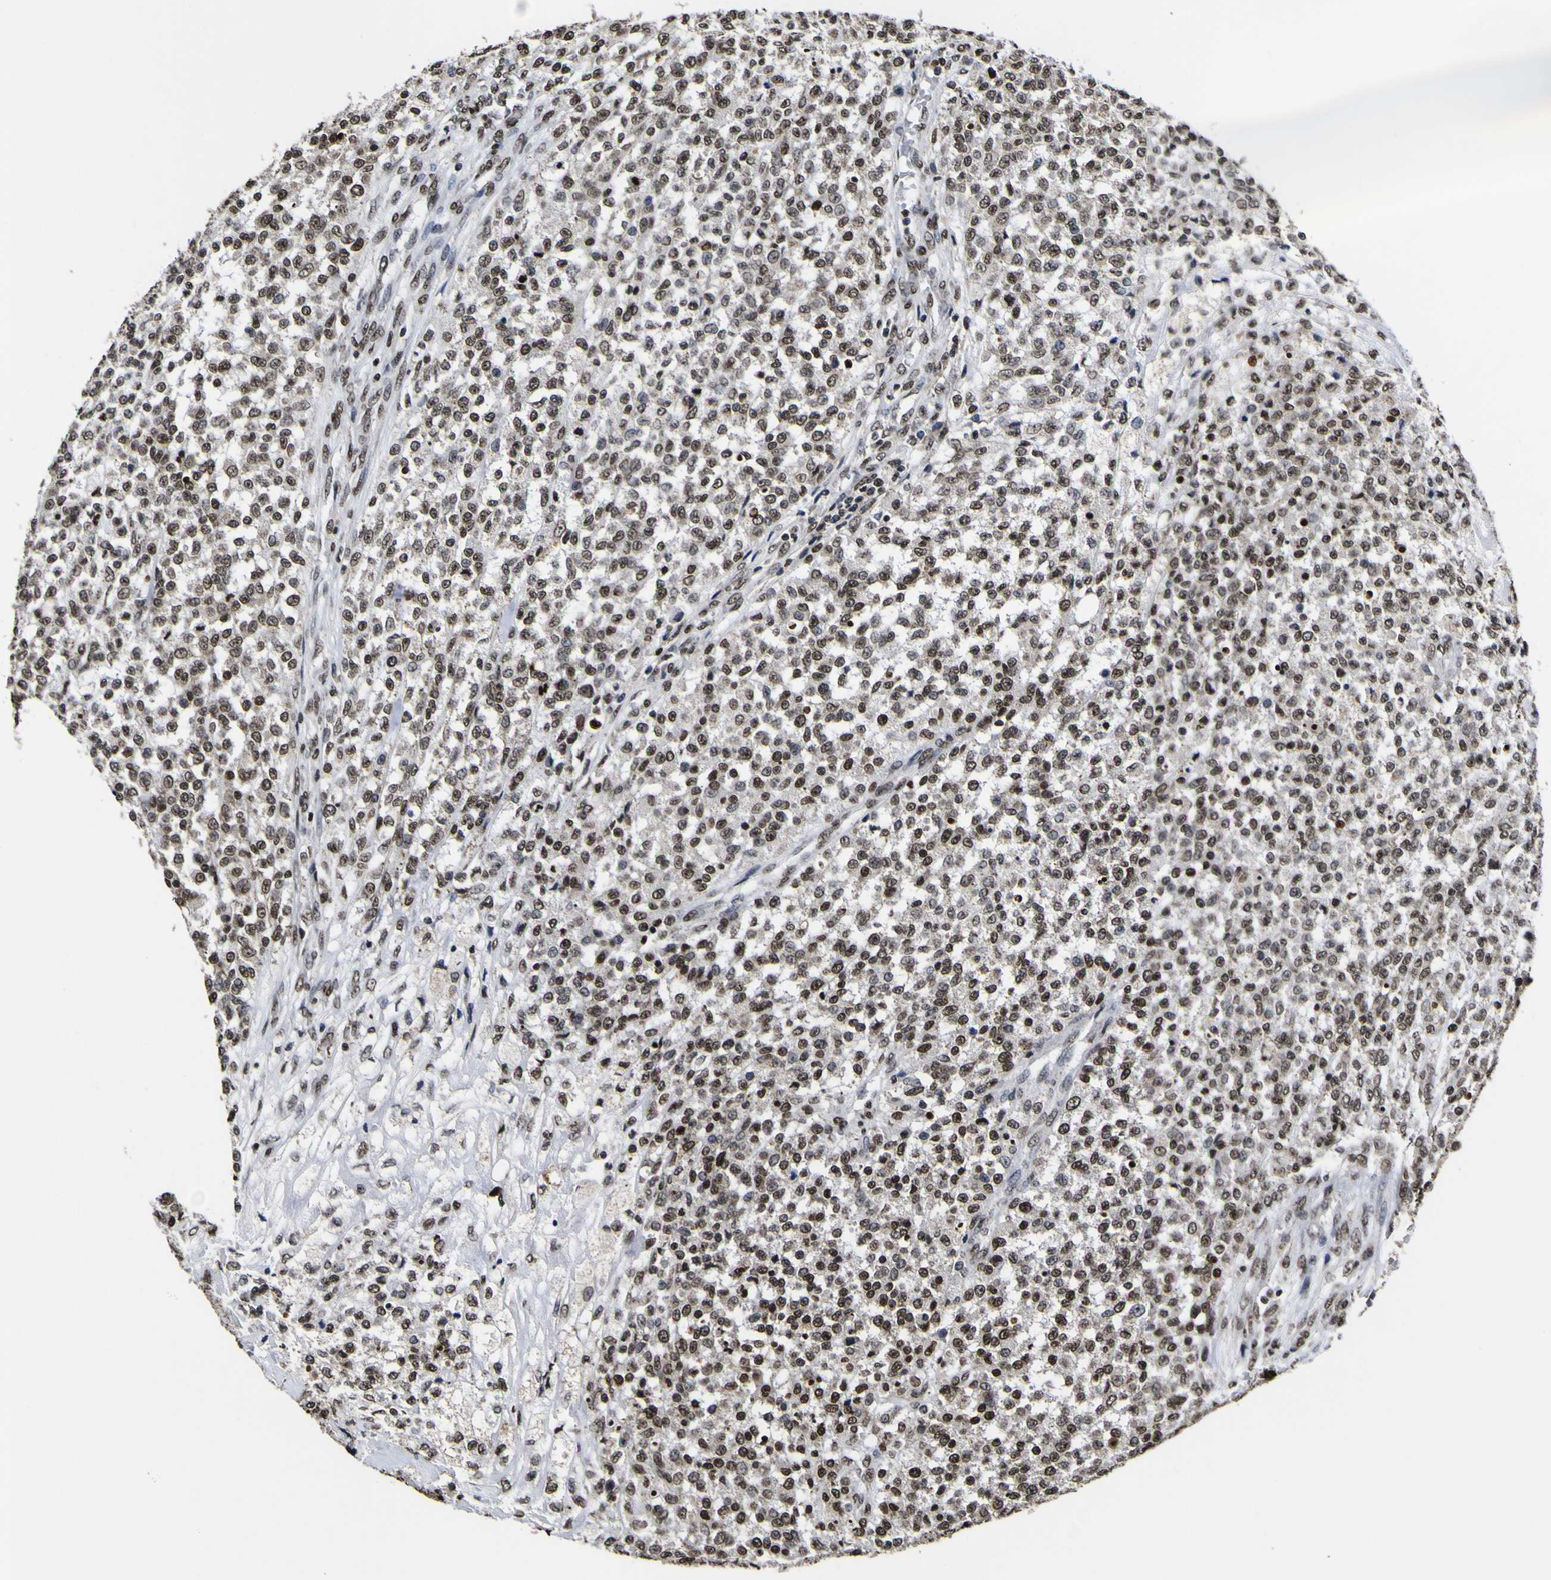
{"staining": {"intensity": "strong", "quantity": ">75%", "location": "nuclear"}, "tissue": "testis cancer", "cell_type": "Tumor cells", "image_type": "cancer", "snomed": [{"axis": "morphology", "description": "Seminoma, NOS"}, {"axis": "topography", "description": "Testis"}], "caption": "Immunohistochemical staining of human testis cancer reveals high levels of strong nuclear expression in approximately >75% of tumor cells. The protein is shown in brown color, while the nuclei are stained blue.", "gene": "PIAS1", "patient": {"sex": "male", "age": 59}}